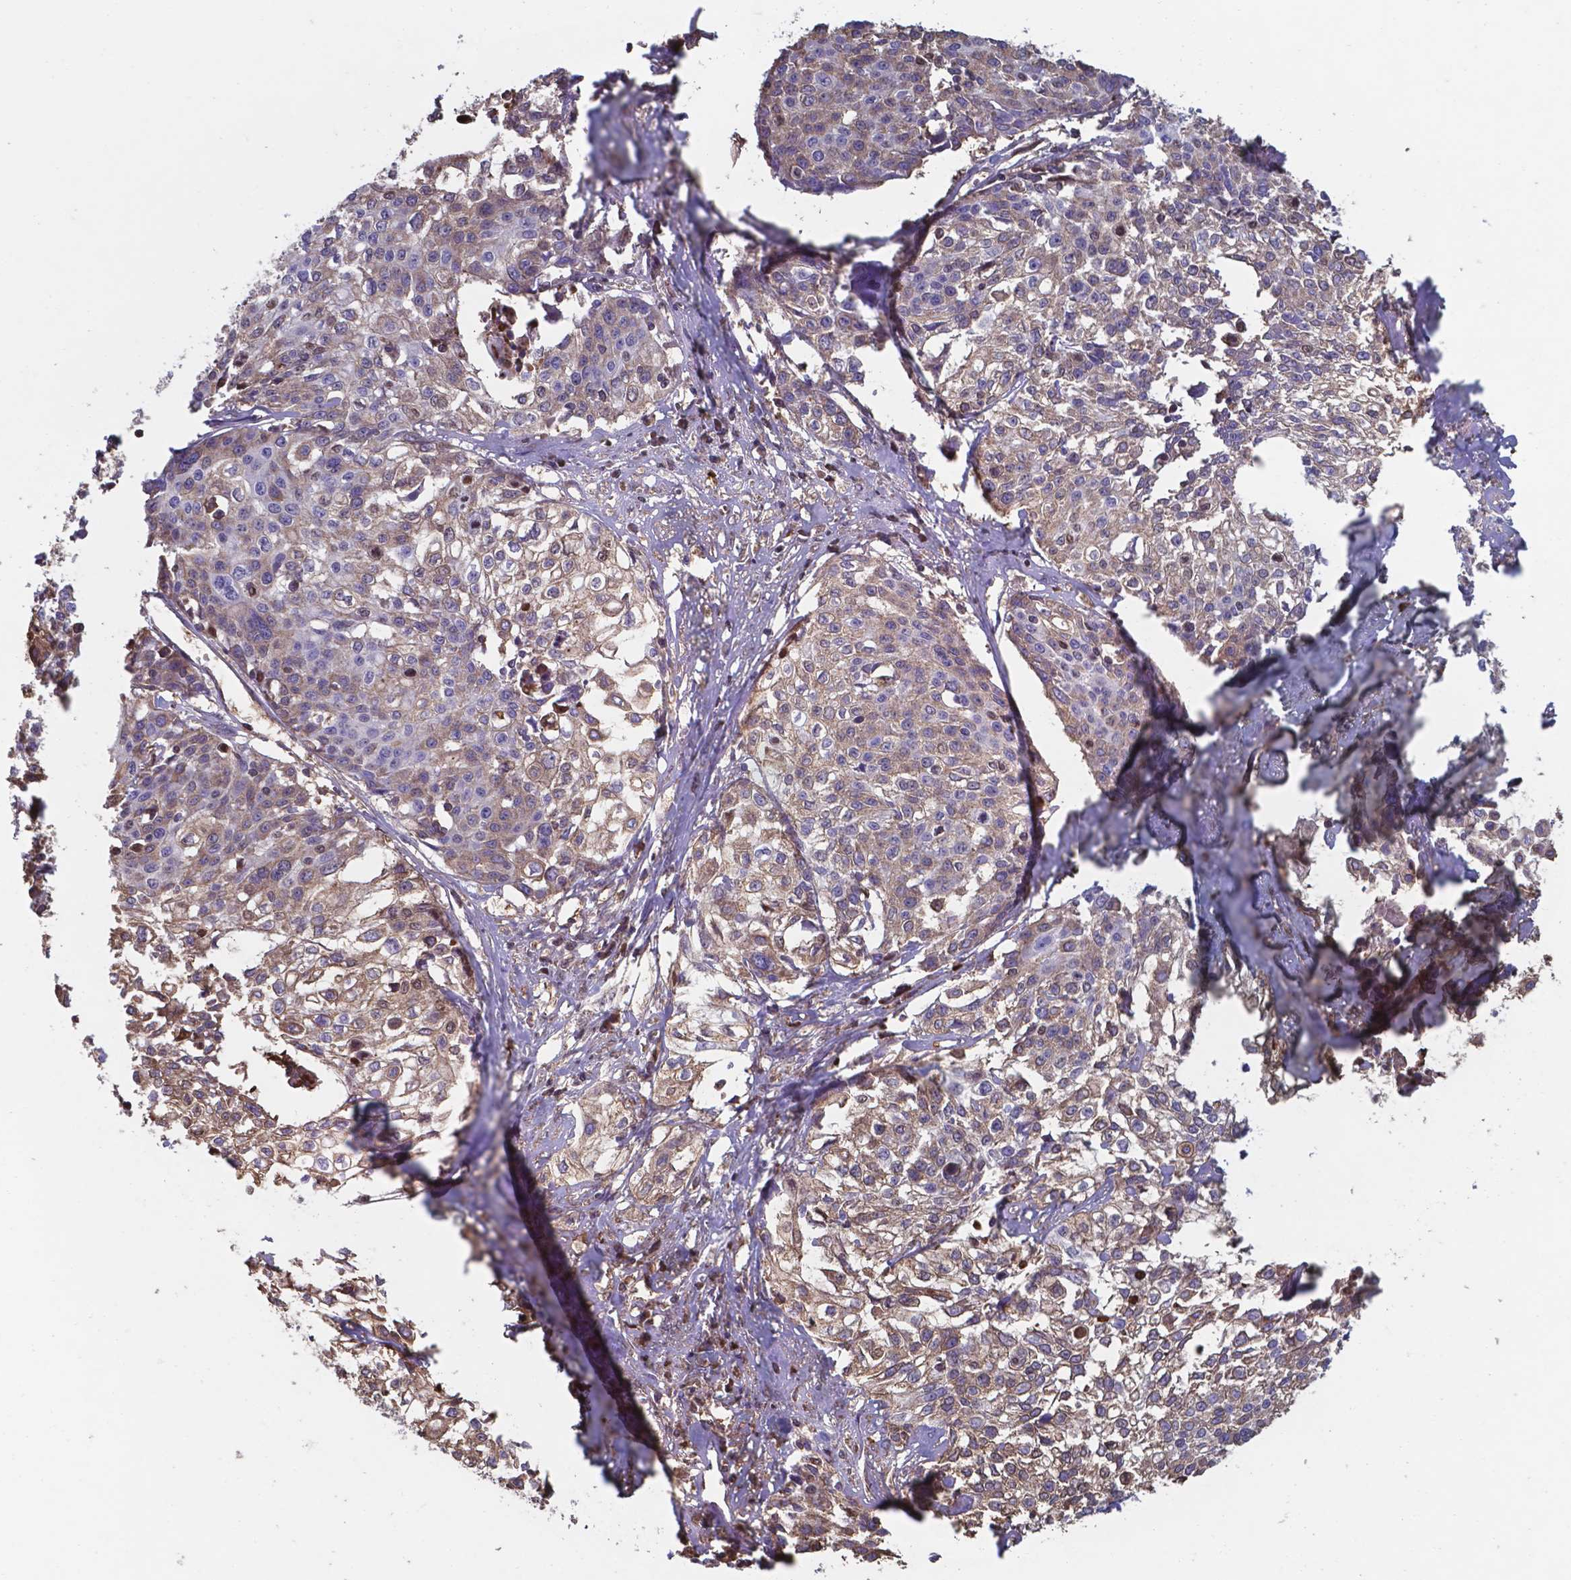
{"staining": {"intensity": "moderate", "quantity": ">75%", "location": "cytoplasmic/membranous"}, "tissue": "cervical cancer", "cell_type": "Tumor cells", "image_type": "cancer", "snomed": [{"axis": "morphology", "description": "Squamous cell carcinoma, NOS"}, {"axis": "topography", "description": "Cervix"}], "caption": "IHC staining of cervical cancer, which displays medium levels of moderate cytoplasmic/membranous positivity in about >75% of tumor cells indicating moderate cytoplasmic/membranous protein expression. The staining was performed using DAB (brown) for protein detection and nuclei were counterstained in hematoxylin (blue).", "gene": "SERPINA1", "patient": {"sex": "female", "age": 39}}